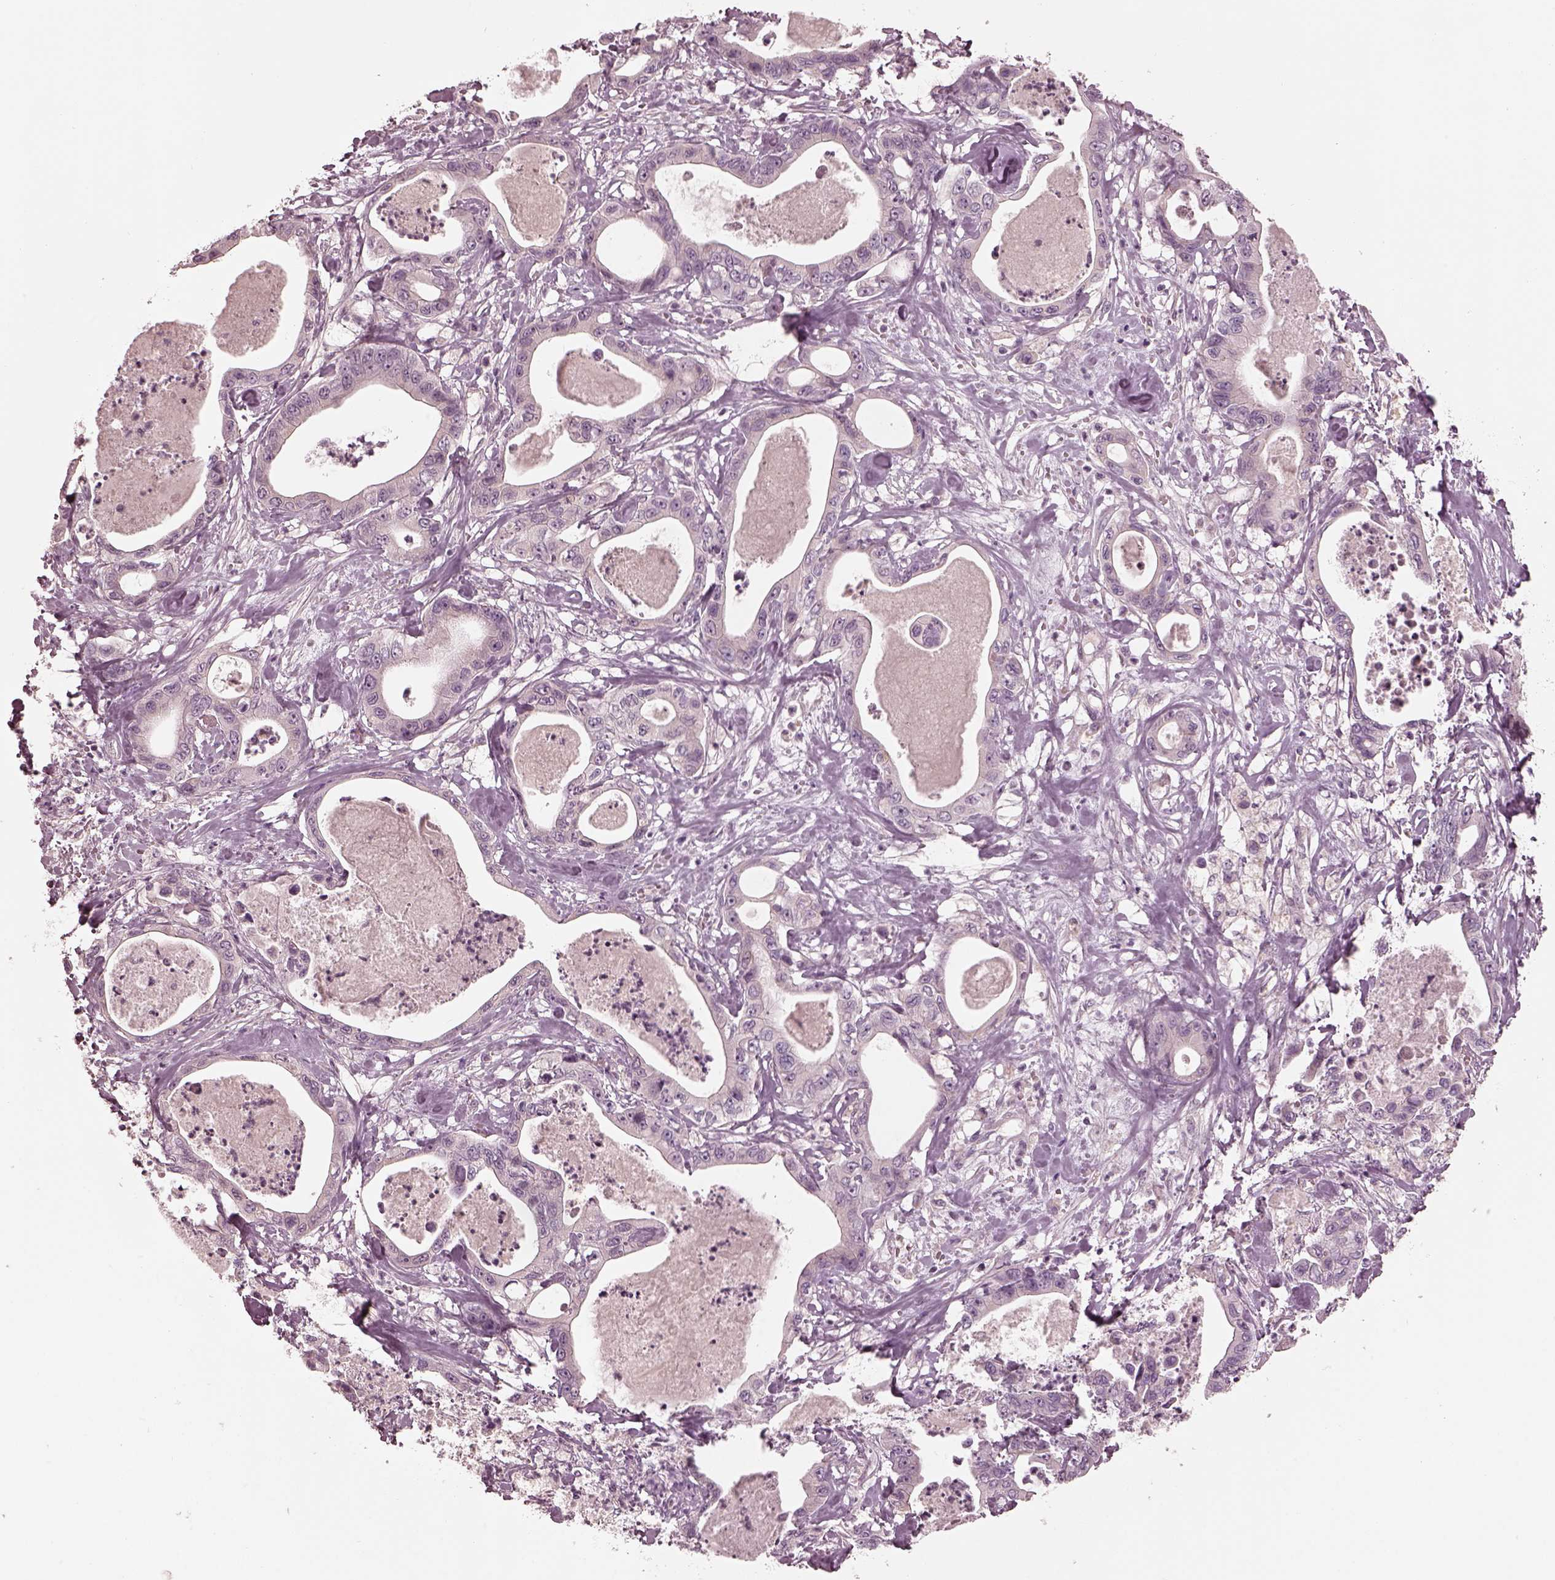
{"staining": {"intensity": "negative", "quantity": "none", "location": "none"}, "tissue": "pancreatic cancer", "cell_type": "Tumor cells", "image_type": "cancer", "snomed": [{"axis": "morphology", "description": "Adenocarcinoma, NOS"}, {"axis": "topography", "description": "Pancreas"}], "caption": "Immunohistochemical staining of pancreatic cancer displays no significant staining in tumor cells.", "gene": "MIA", "patient": {"sex": "male", "age": 71}}